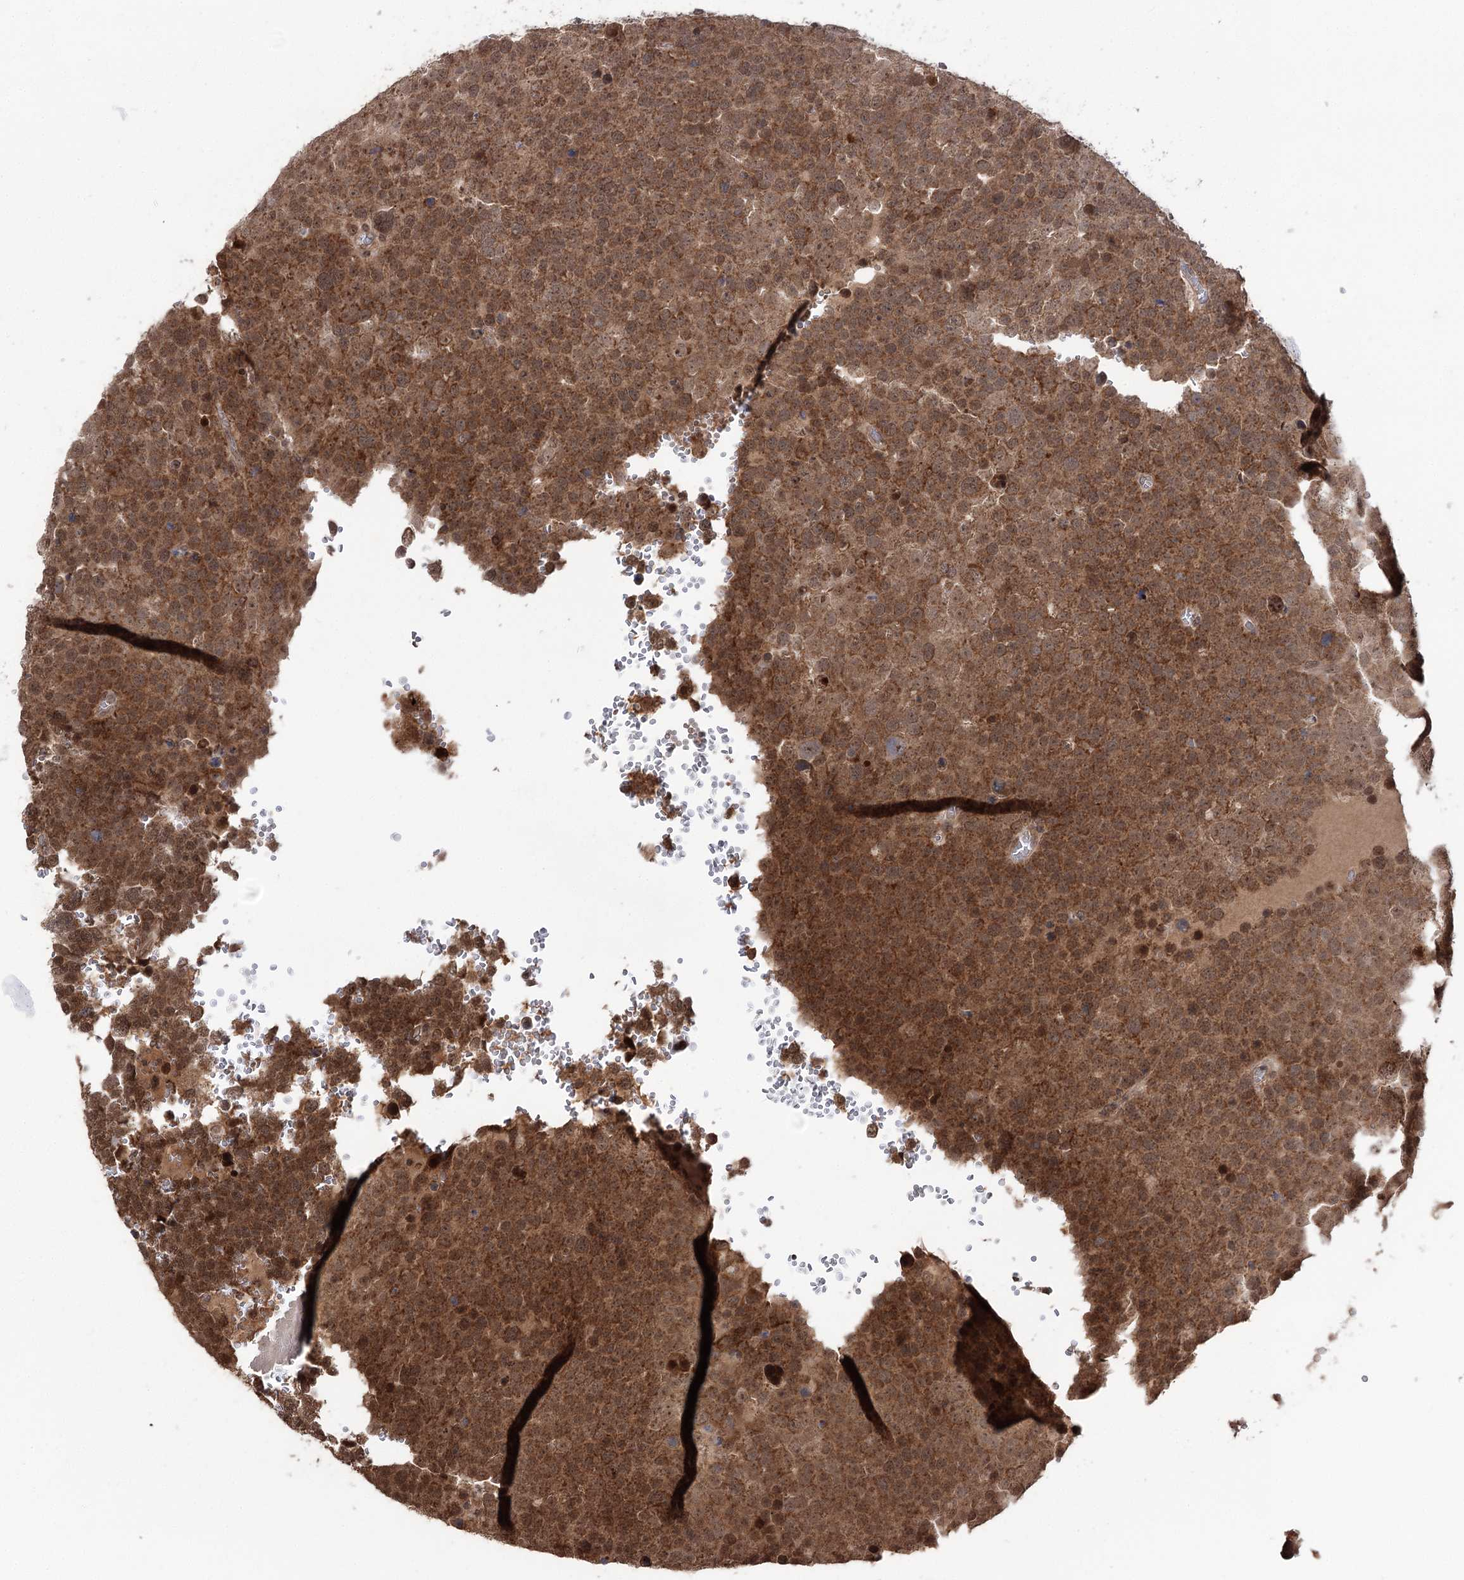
{"staining": {"intensity": "strong", "quantity": ">75%", "location": "cytoplasmic/membranous,nuclear"}, "tissue": "testis cancer", "cell_type": "Tumor cells", "image_type": "cancer", "snomed": [{"axis": "morphology", "description": "Seminoma, NOS"}, {"axis": "topography", "description": "Testis"}], "caption": "Testis cancer (seminoma) stained with a brown dye displays strong cytoplasmic/membranous and nuclear positive positivity in approximately >75% of tumor cells.", "gene": "FAM53B", "patient": {"sex": "male", "age": 71}}